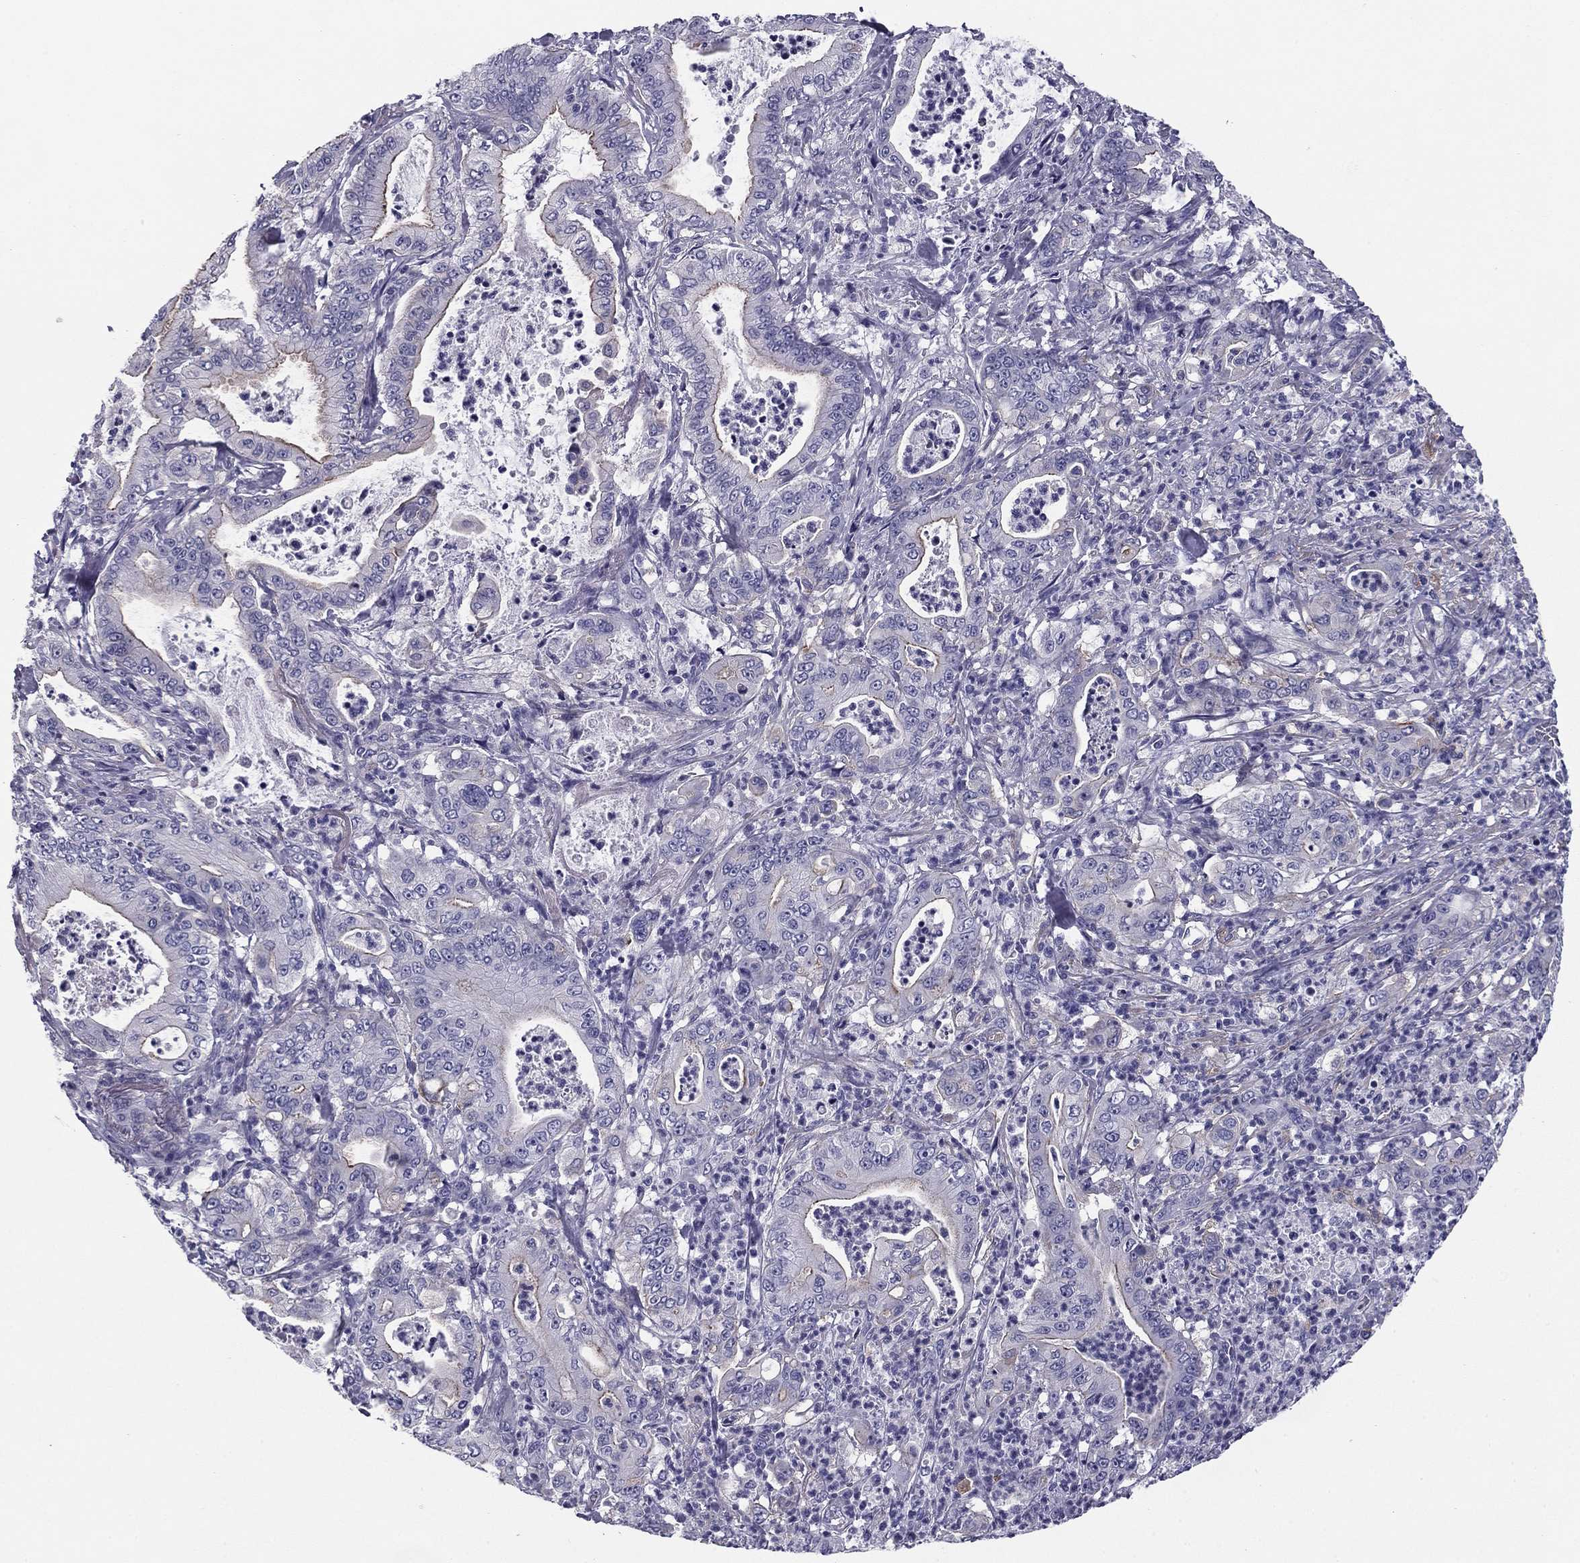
{"staining": {"intensity": "moderate", "quantity": "<25%", "location": "cytoplasmic/membranous"}, "tissue": "pancreatic cancer", "cell_type": "Tumor cells", "image_type": "cancer", "snomed": [{"axis": "morphology", "description": "Adenocarcinoma, NOS"}, {"axis": "topography", "description": "Pancreas"}], "caption": "Adenocarcinoma (pancreatic) was stained to show a protein in brown. There is low levels of moderate cytoplasmic/membranous staining in approximately <25% of tumor cells.", "gene": "FLNC", "patient": {"sex": "male", "age": 71}}